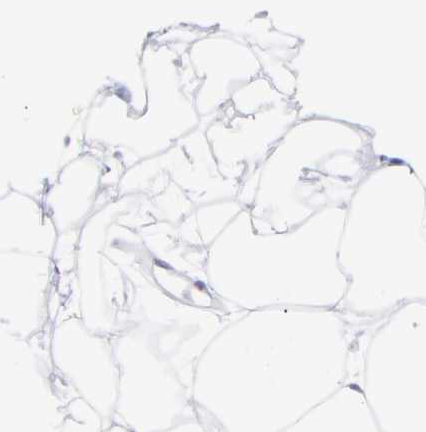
{"staining": {"intensity": "negative", "quantity": "none", "location": "none"}, "tissue": "adipose tissue", "cell_type": "Adipocytes", "image_type": "normal", "snomed": [{"axis": "morphology", "description": "Normal tissue, NOS"}, {"axis": "topography", "description": "Breast"}], "caption": "Micrograph shows no significant protein positivity in adipocytes of benign adipose tissue.", "gene": "SCGN", "patient": {"sex": "female", "age": 22}}